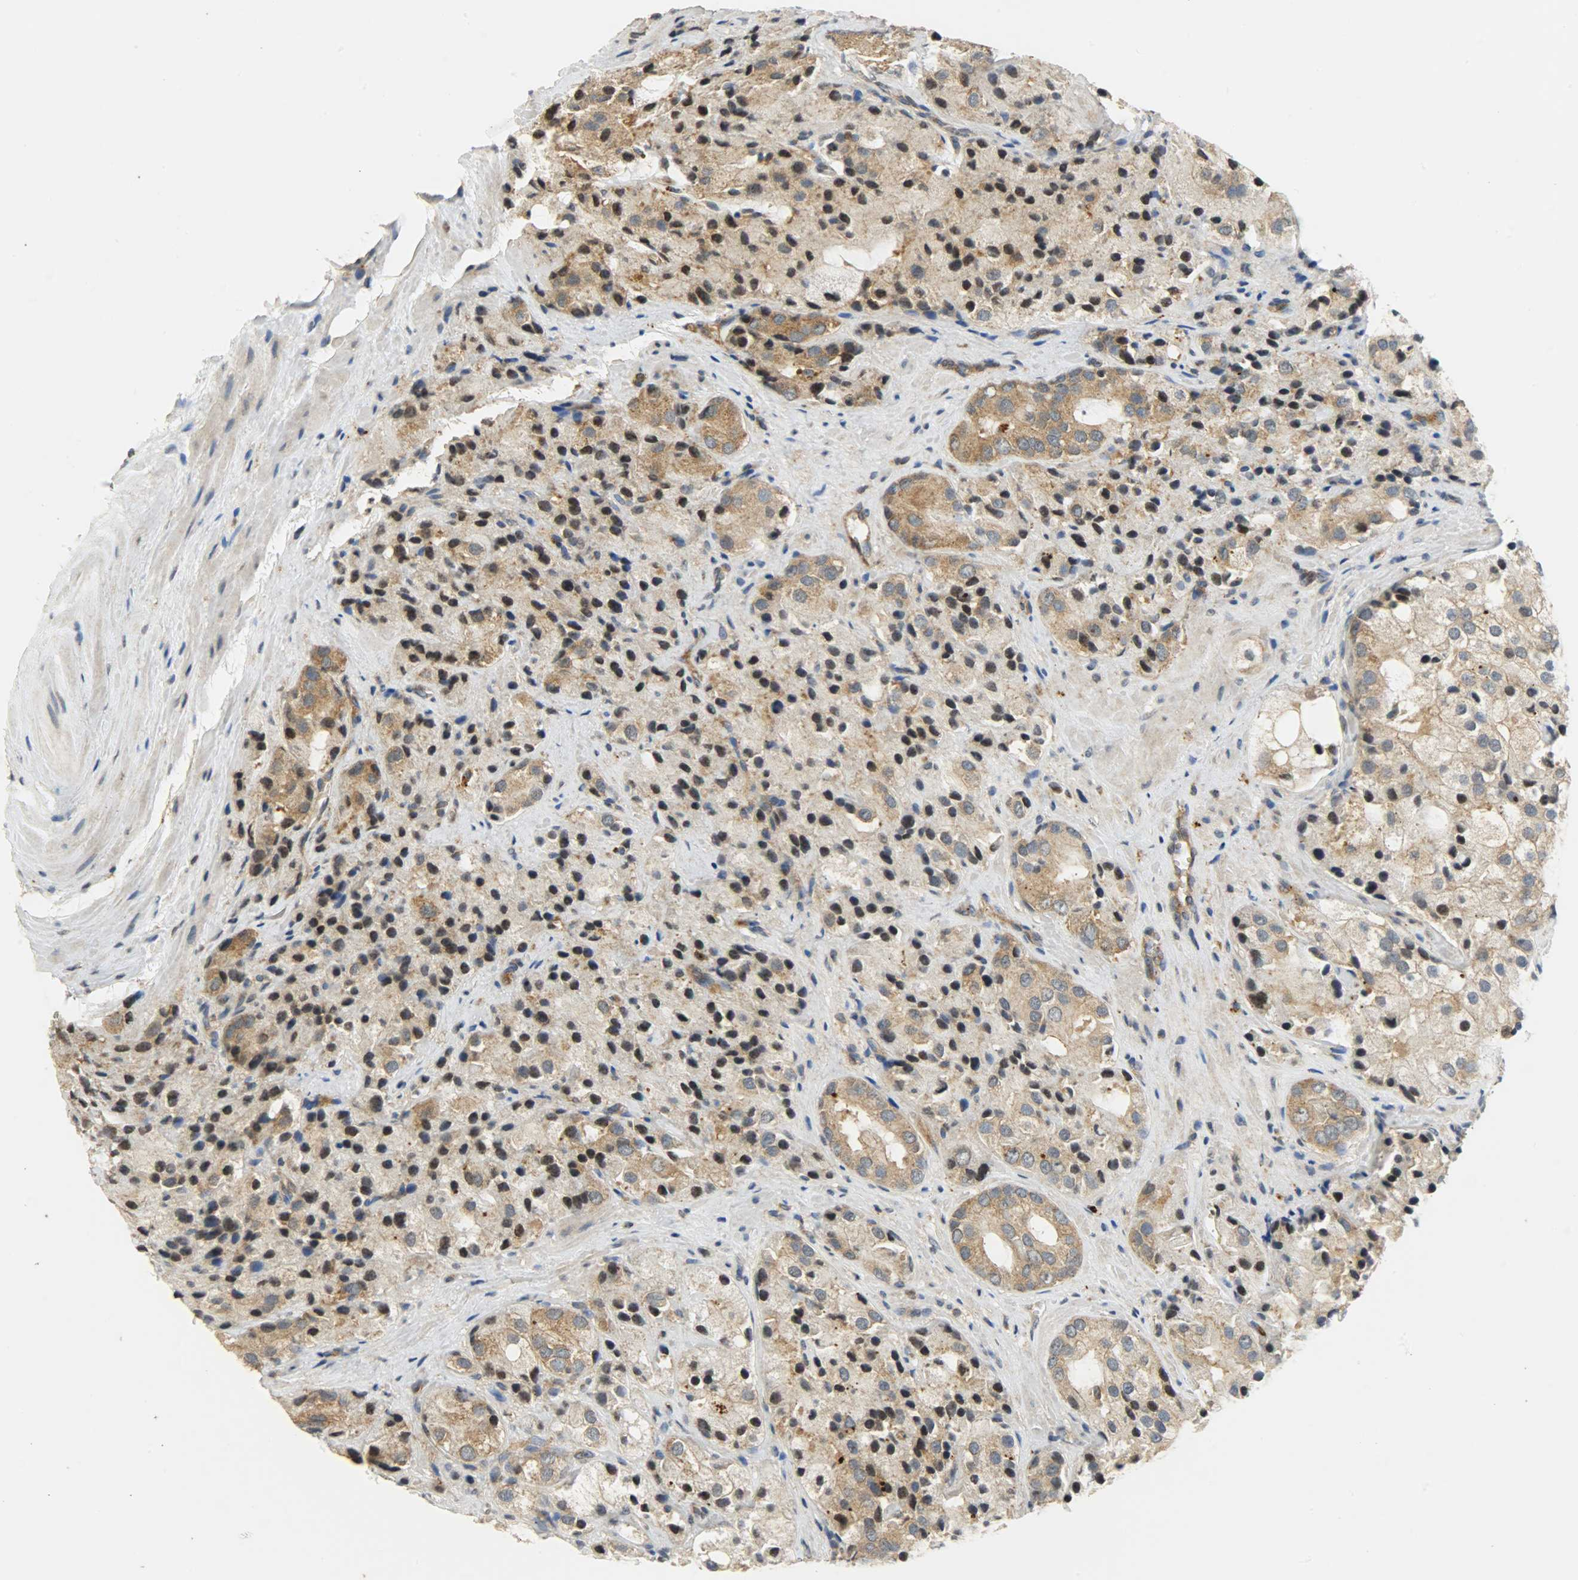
{"staining": {"intensity": "moderate", "quantity": "25%-75%", "location": "cytoplasmic/membranous,nuclear"}, "tissue": "prostate cancer", "cell_type": "Tumor cells", "image_type": "cancer", "snomed": [{"axis": "morphology", "description": "Adenocarcinoma, High grade"}, {"axis": "topography", "description": "Prostate"}], "caption": "Prostate cancer (high-grade adenocarcinoma) tissue exhibits moderate cytoplasmic/membranous and nuclear expression in about 25%-75% of tumor cells, visualized by immunohistochemistry. (IHC, brightfield microscopy, high magnification).", "gene": "GIT2", "patient": {"sex": "male", "age": 70}}